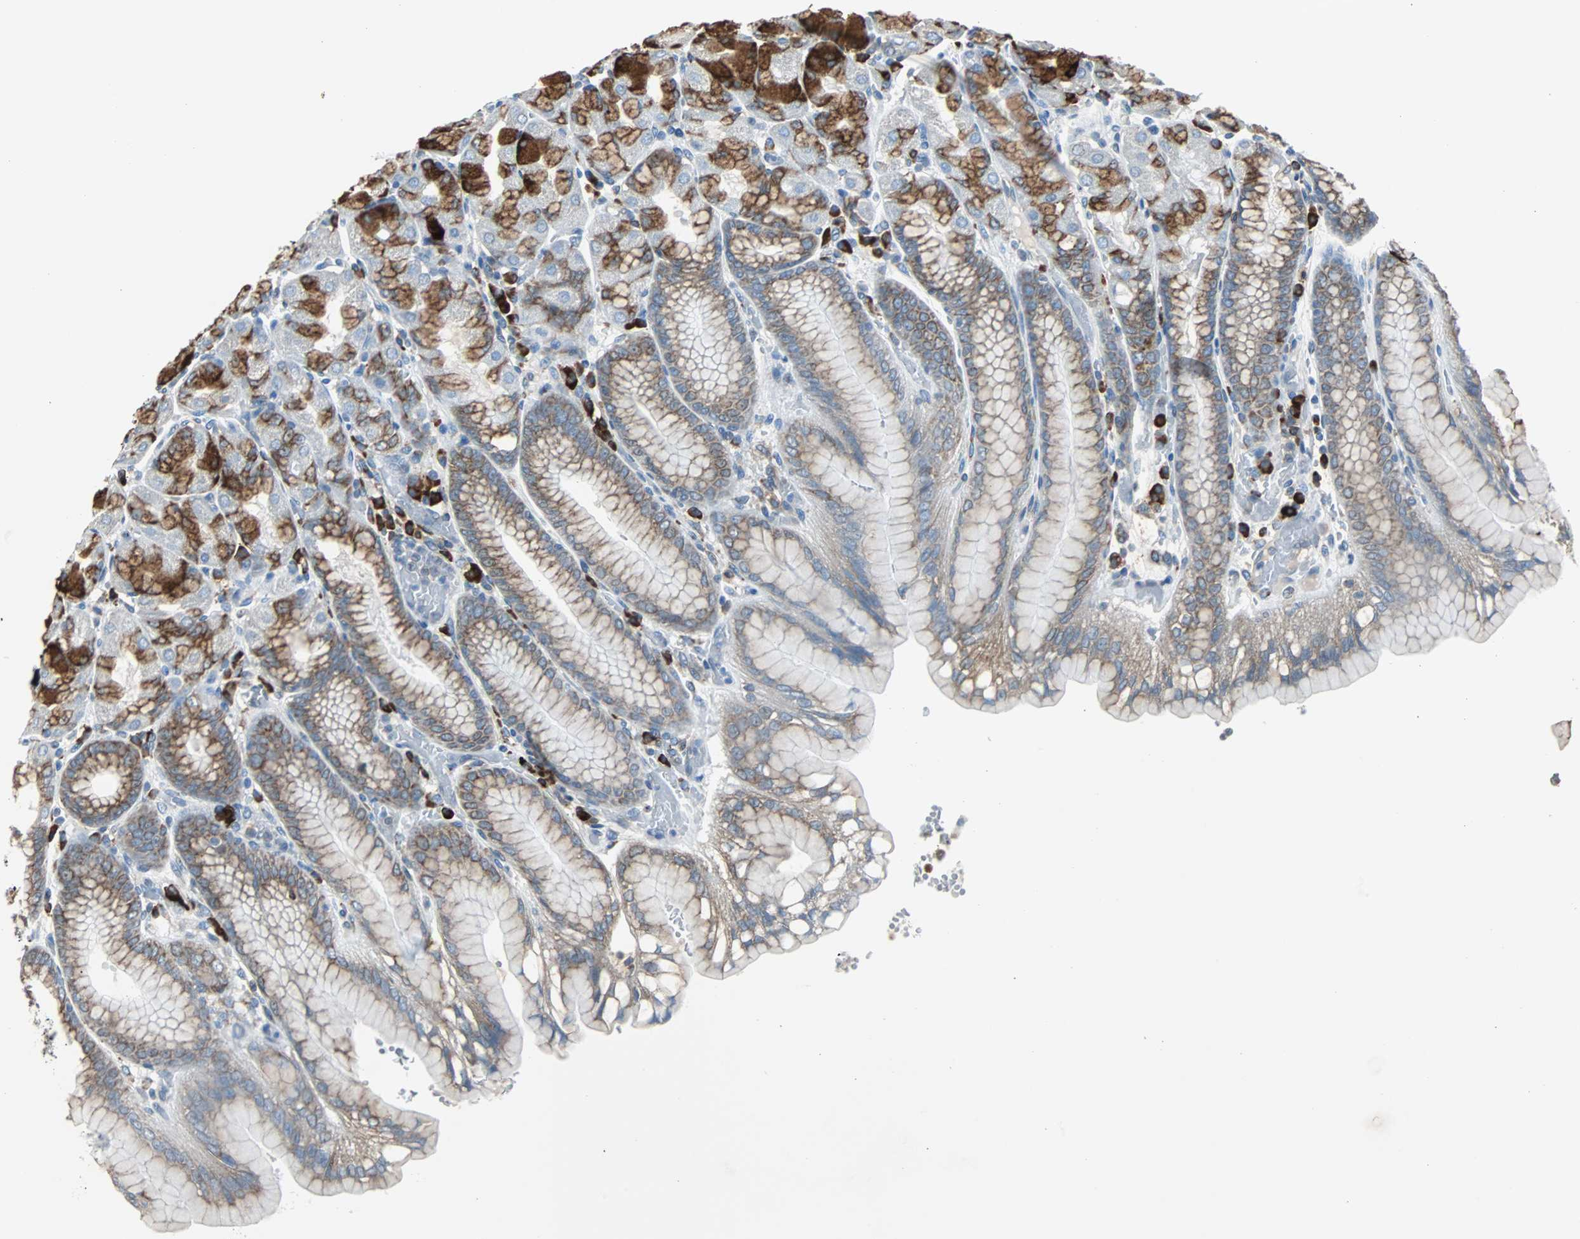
{"staining": {"intensity": "strong", "quantity": ">75%", "location": "cytoplasmic/membranous"}, "tissue": "stomach", "cell_type": "Glandular cells", "image_type": "normal", "snomed": [{"axis": "morphology", "description": "Normal tissue, NOS"}, {"axis": "topography", "description": "Stomach, upper"}, {"axis": "topography", "description": "Stomach"}], "caption": "The immunohistochemical stain labels strong cytoplasmic/membranous positivity in glandular cells of normal stomach.", "gene": "PDIA4", "patient": {"sex": "male", "age": 76}}